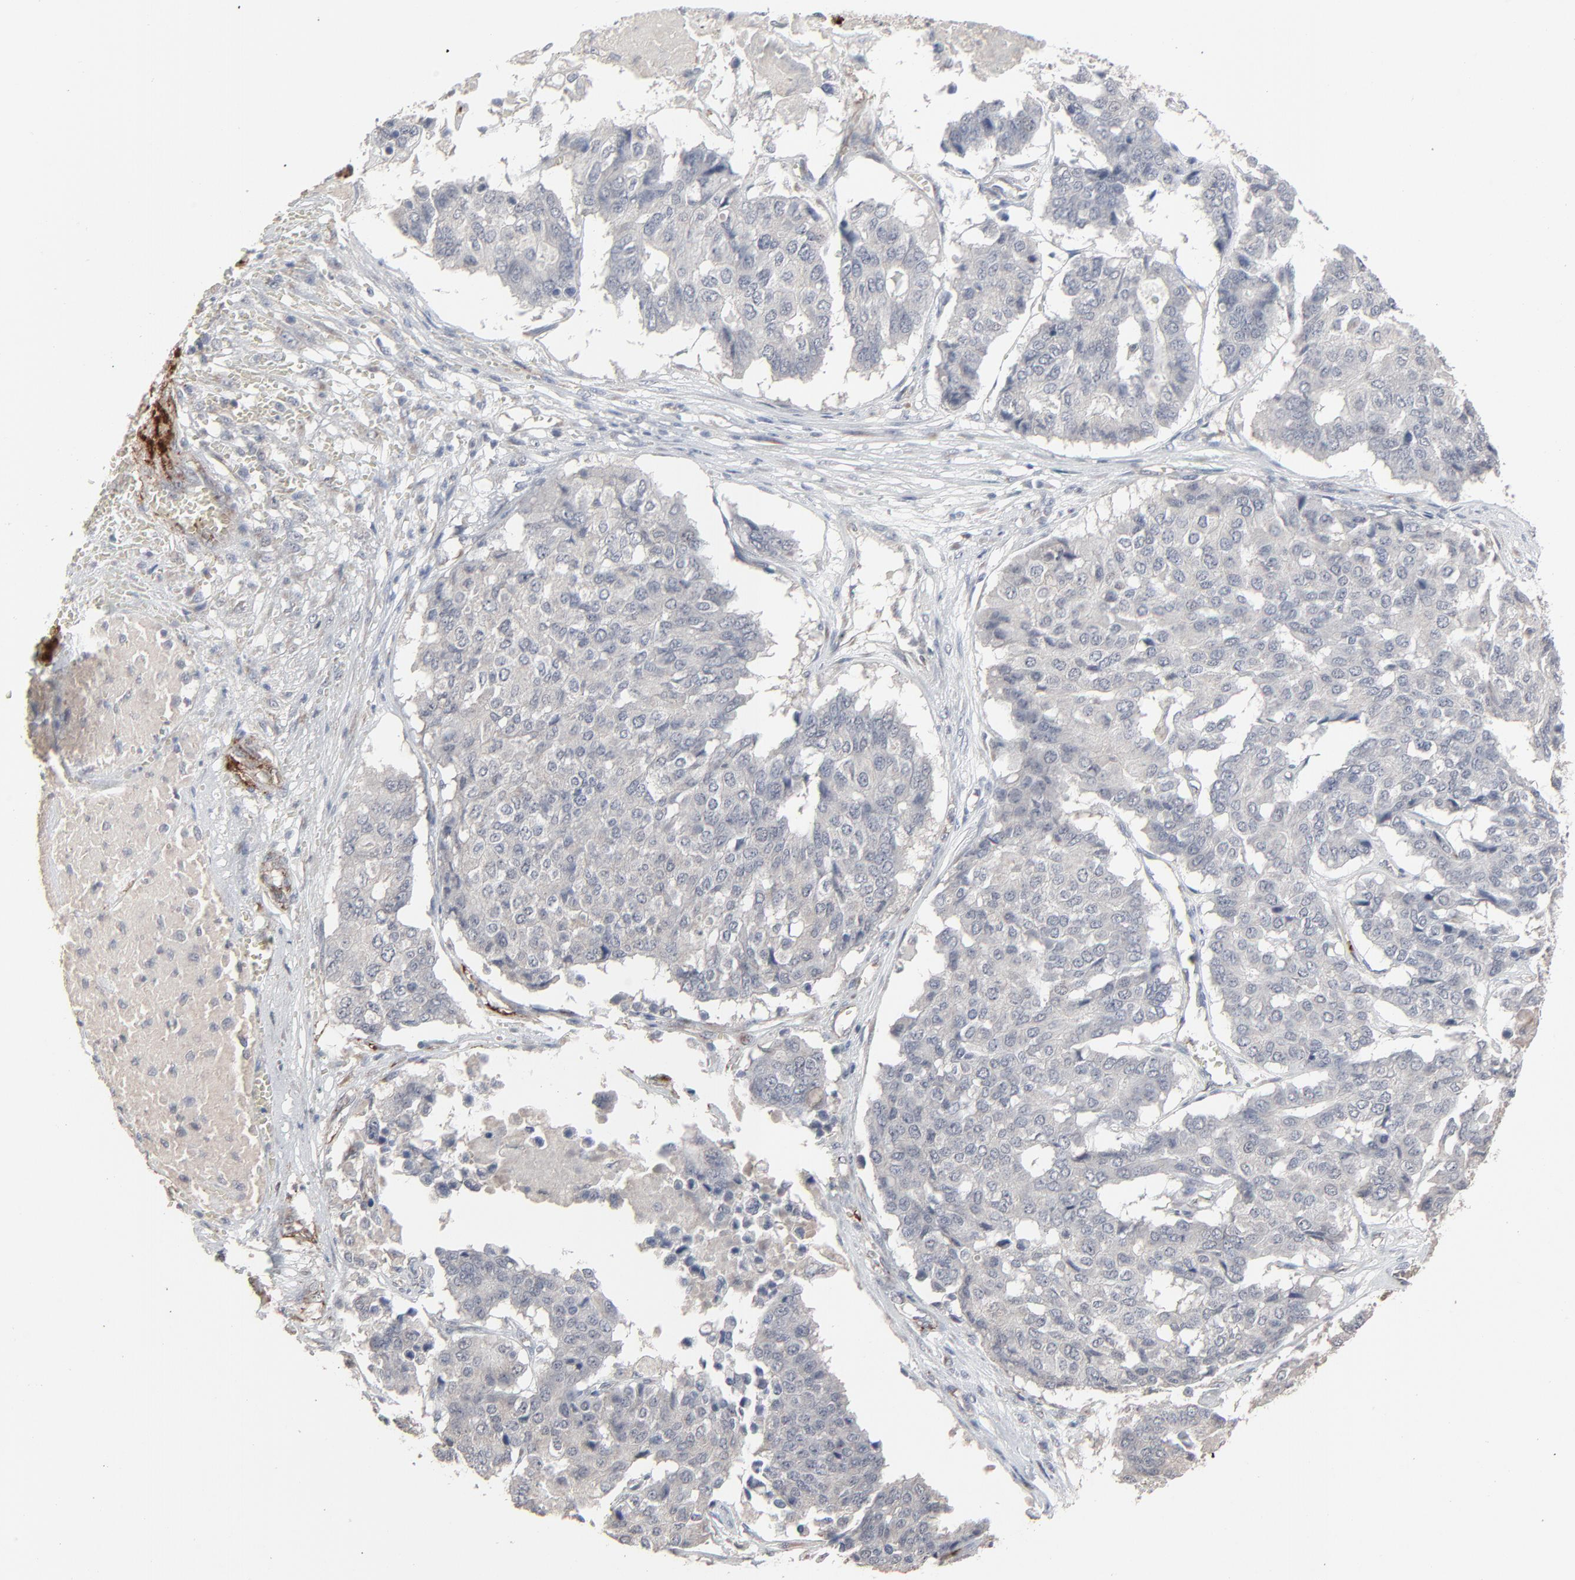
{"staining": {"intensity": "negative", "quantity": "none", "location": "none"}, "tissue": "pancreatic cancer", "cell_type": "Tumor cells", "image_type": "cancer", "snomed": [{"axis": "morphology", "description": "Adenocarcinoma, NOS"}, {"axis": "topography", "description": "Pancreas"}], "caption": "Protein analysis of adenocarcinoma (pancreatic) exhibits no significant expression in tumor cells. Brightfield microscopy of immunohistochemistry (IHC) stained with DAB (brown) and hematoxylin (blue), captured at high magnification.", "gene": "JAM3", "patient": {"sex": "male", "age": 50}}